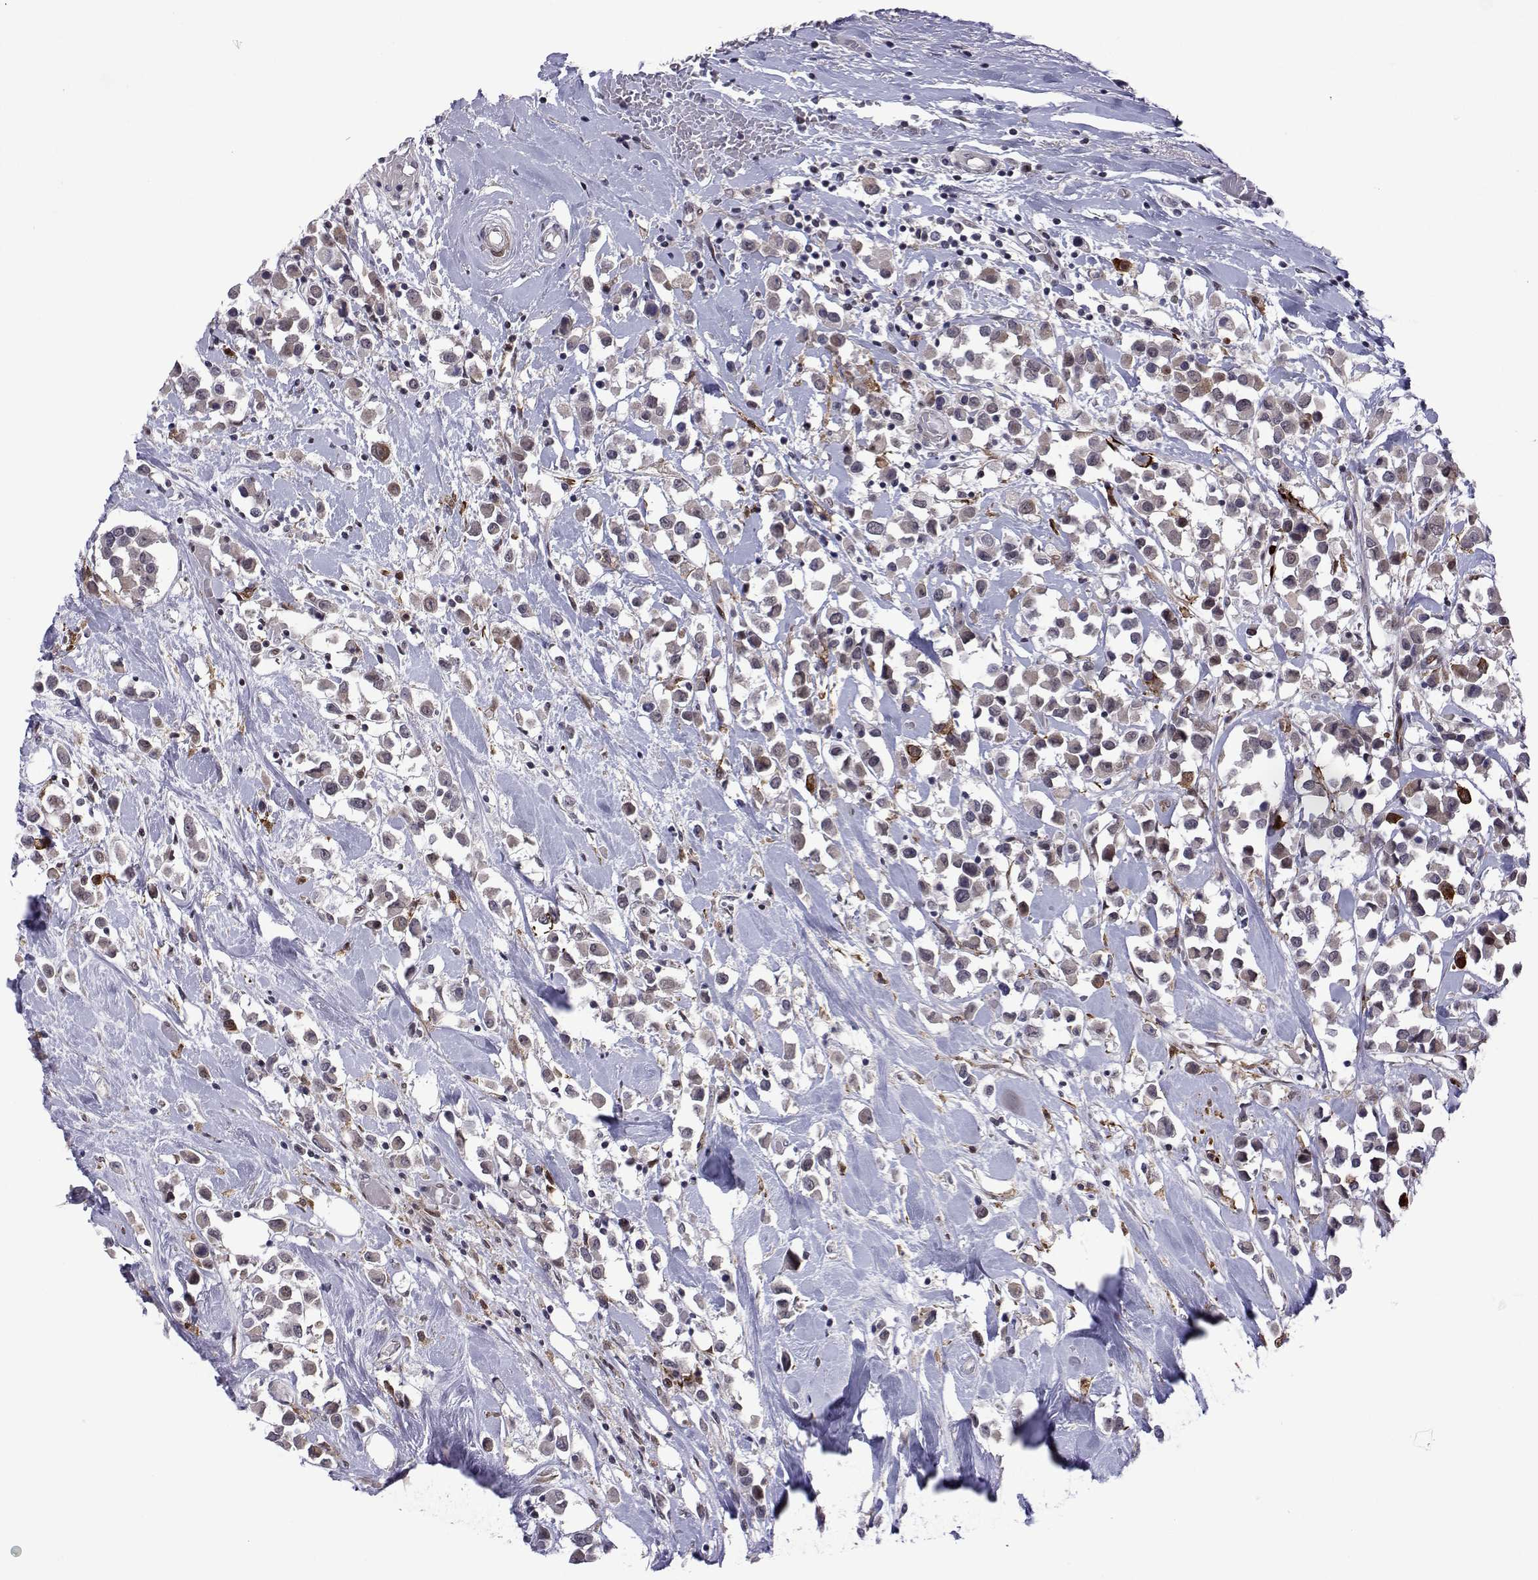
{"staining": {"intensity": "weak", "quantity": "<25%", "location": "nuclear"}, "tissue": "breast cancer", "cell_type": "Tumor cells", "image_type": "cancer", "snomed": [{"axis": "morphology", "description": "Duct carcinoma"}, {"axis": "topography", "description": "Breast"}], "caption": "An immunohistochemistry (IHC) micrograph of breast invasive ductal carcinoma is shown. There is no staining in tumor cells of breast invasive ductal carcinoma.", "gene": "EFCAB3", "patient": {"sex": "female", "age": 61}}